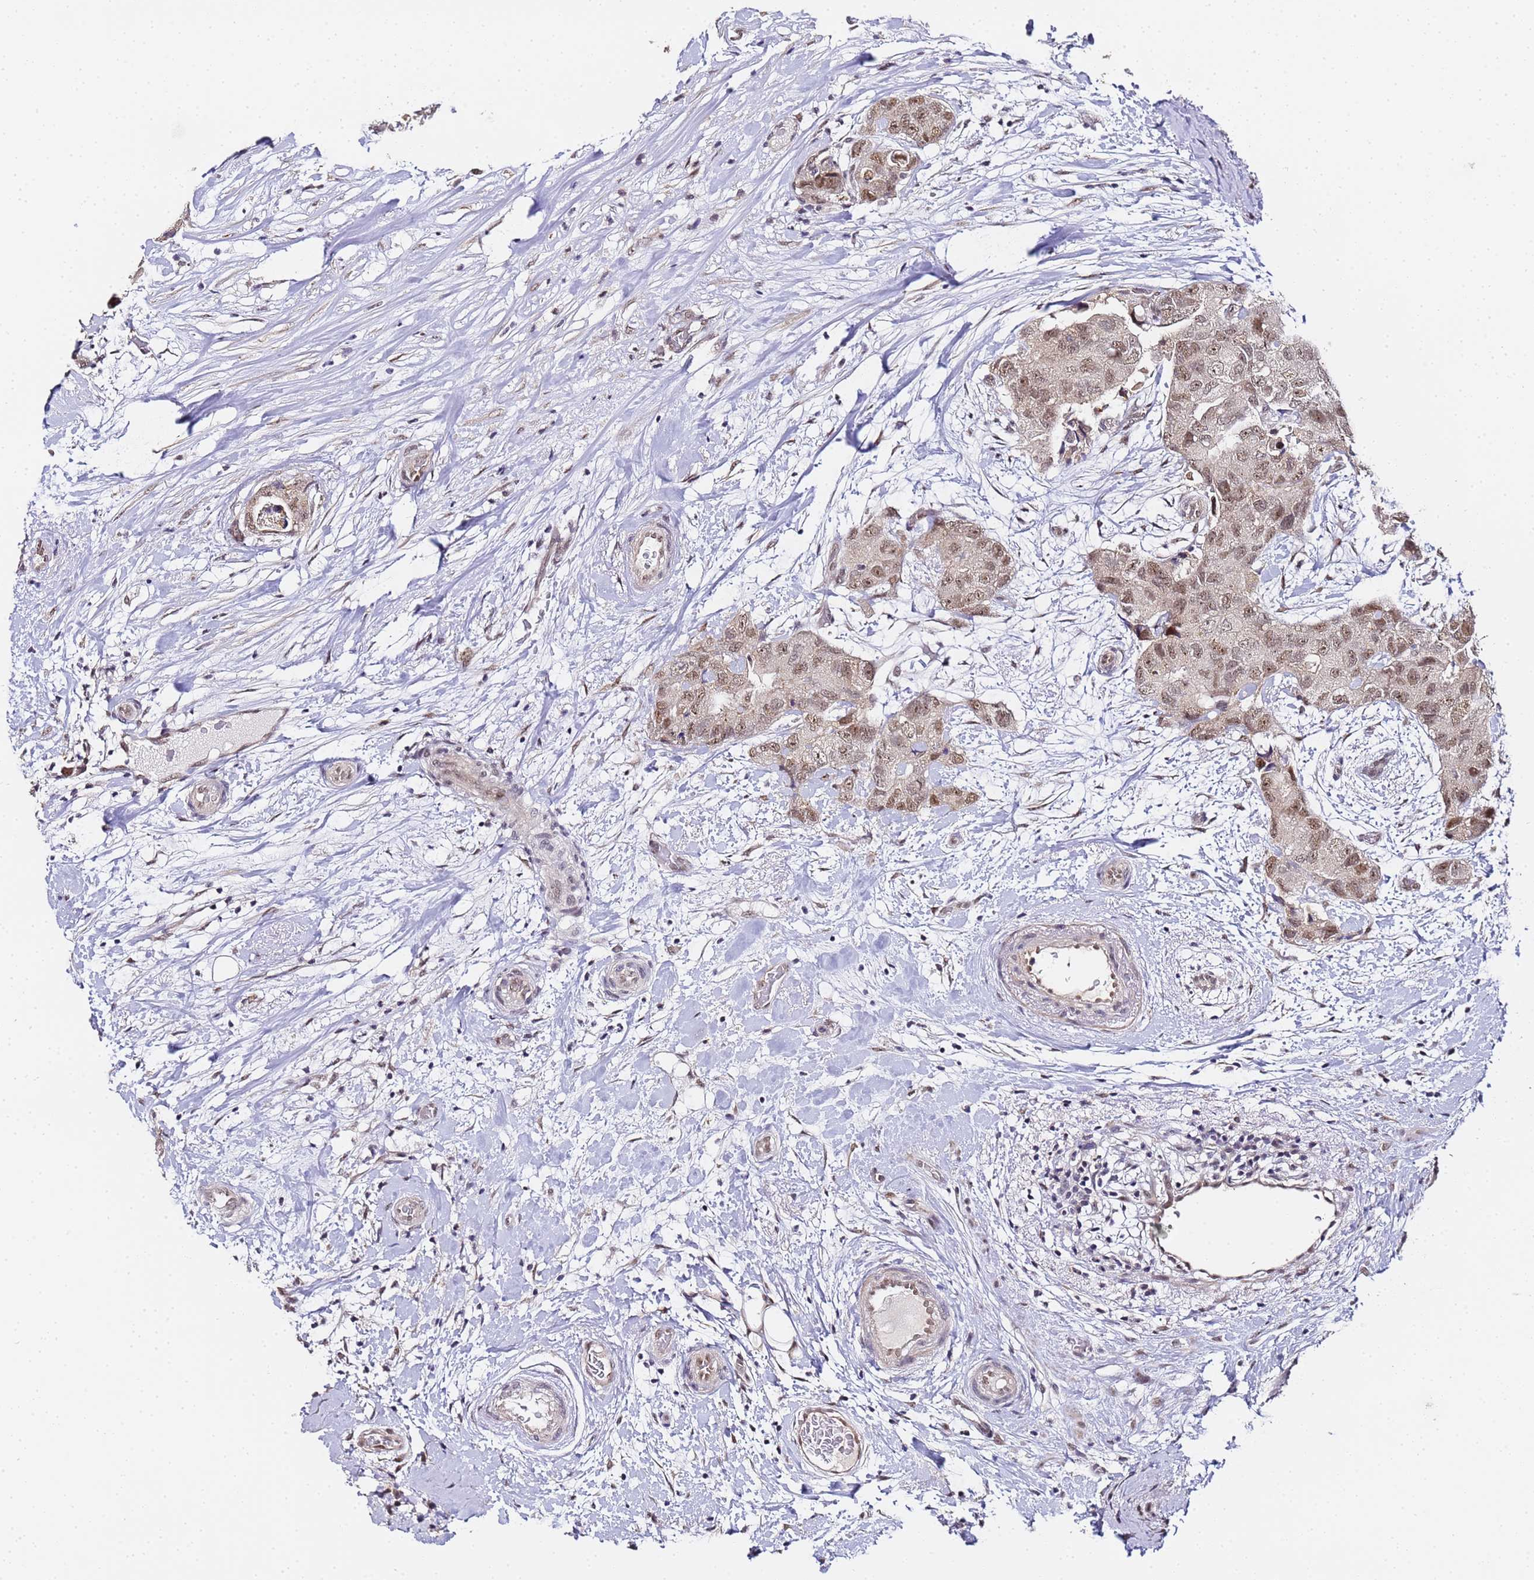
{"staining": {"intensity": "moderate", "quantity": ">75%", "location": "nuclear"}, "tissue": "breast cancer", "cell_type": "Tumor cells", "image_type": "cancer", "snomed": [{"axis": "morphology", "description": "Duct carcinoma"}, {"axis": "topography", "description": "Breast"}], "caption": "This is an image of immunohistochemistry staining of intraductal carcinoma (breast), which shows moderate staining in the nuclear of tumor cells.", "gene": "LSM3", "patient": {"sex": "female", "age": 62}}